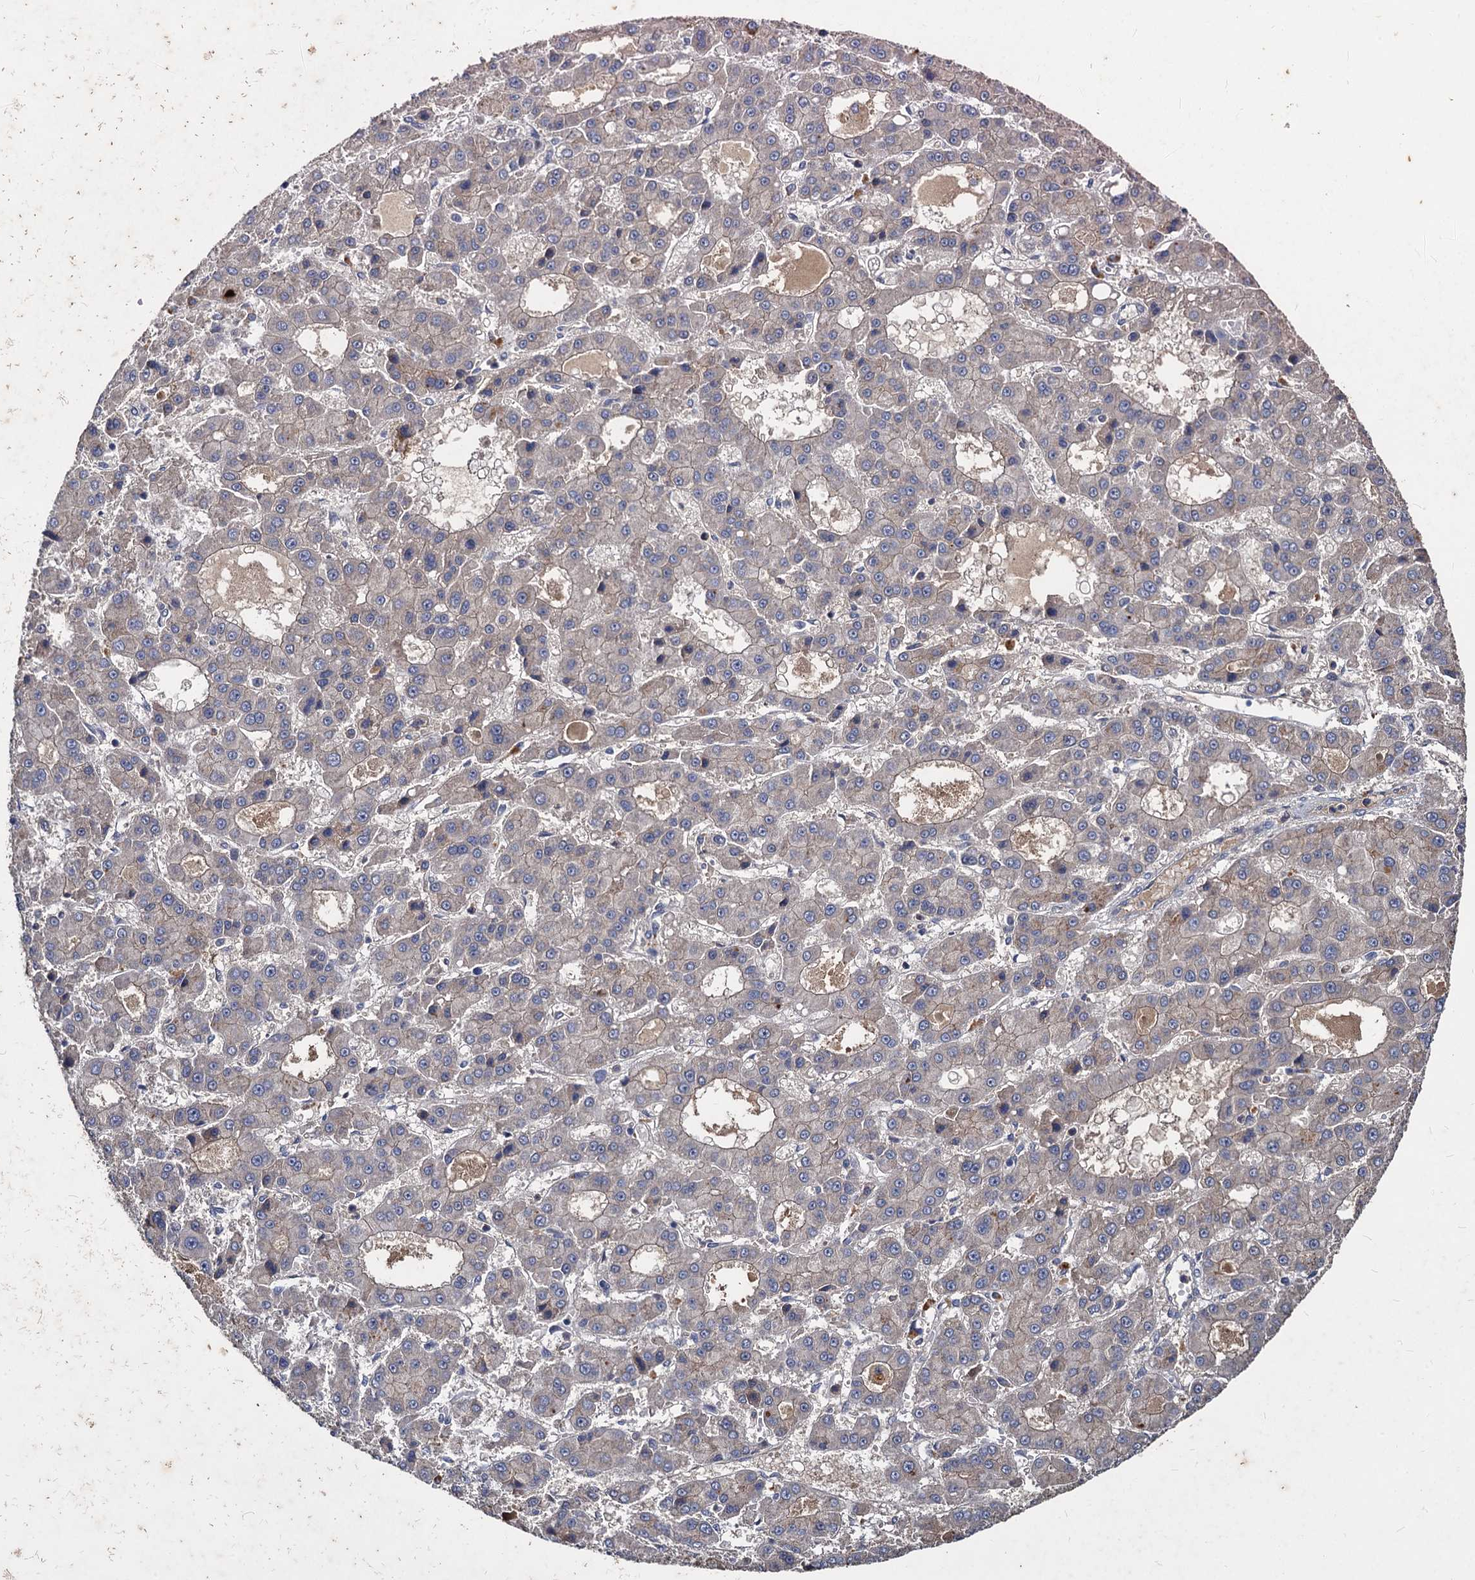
{"staining": {"intensity": "negative", "quantity": "none", "location": "none"}, "tissue": "liver cancer", "cell_type": "Tumor cells", "image_type": "cancer", "snomed": [{"axis": "morphology", "description": "Carcinoma, Hepatocellular, NOS"}, {"axis": "topography", "description": "Liver"}], "caption": "DAB (3,3'-diaminobenzidine) immunohistochemical staining of human liver cancer reveals no significant staining in tumor cells.", "gene": "CCDC184", "patient": {"sex": "male", "age": 70}}